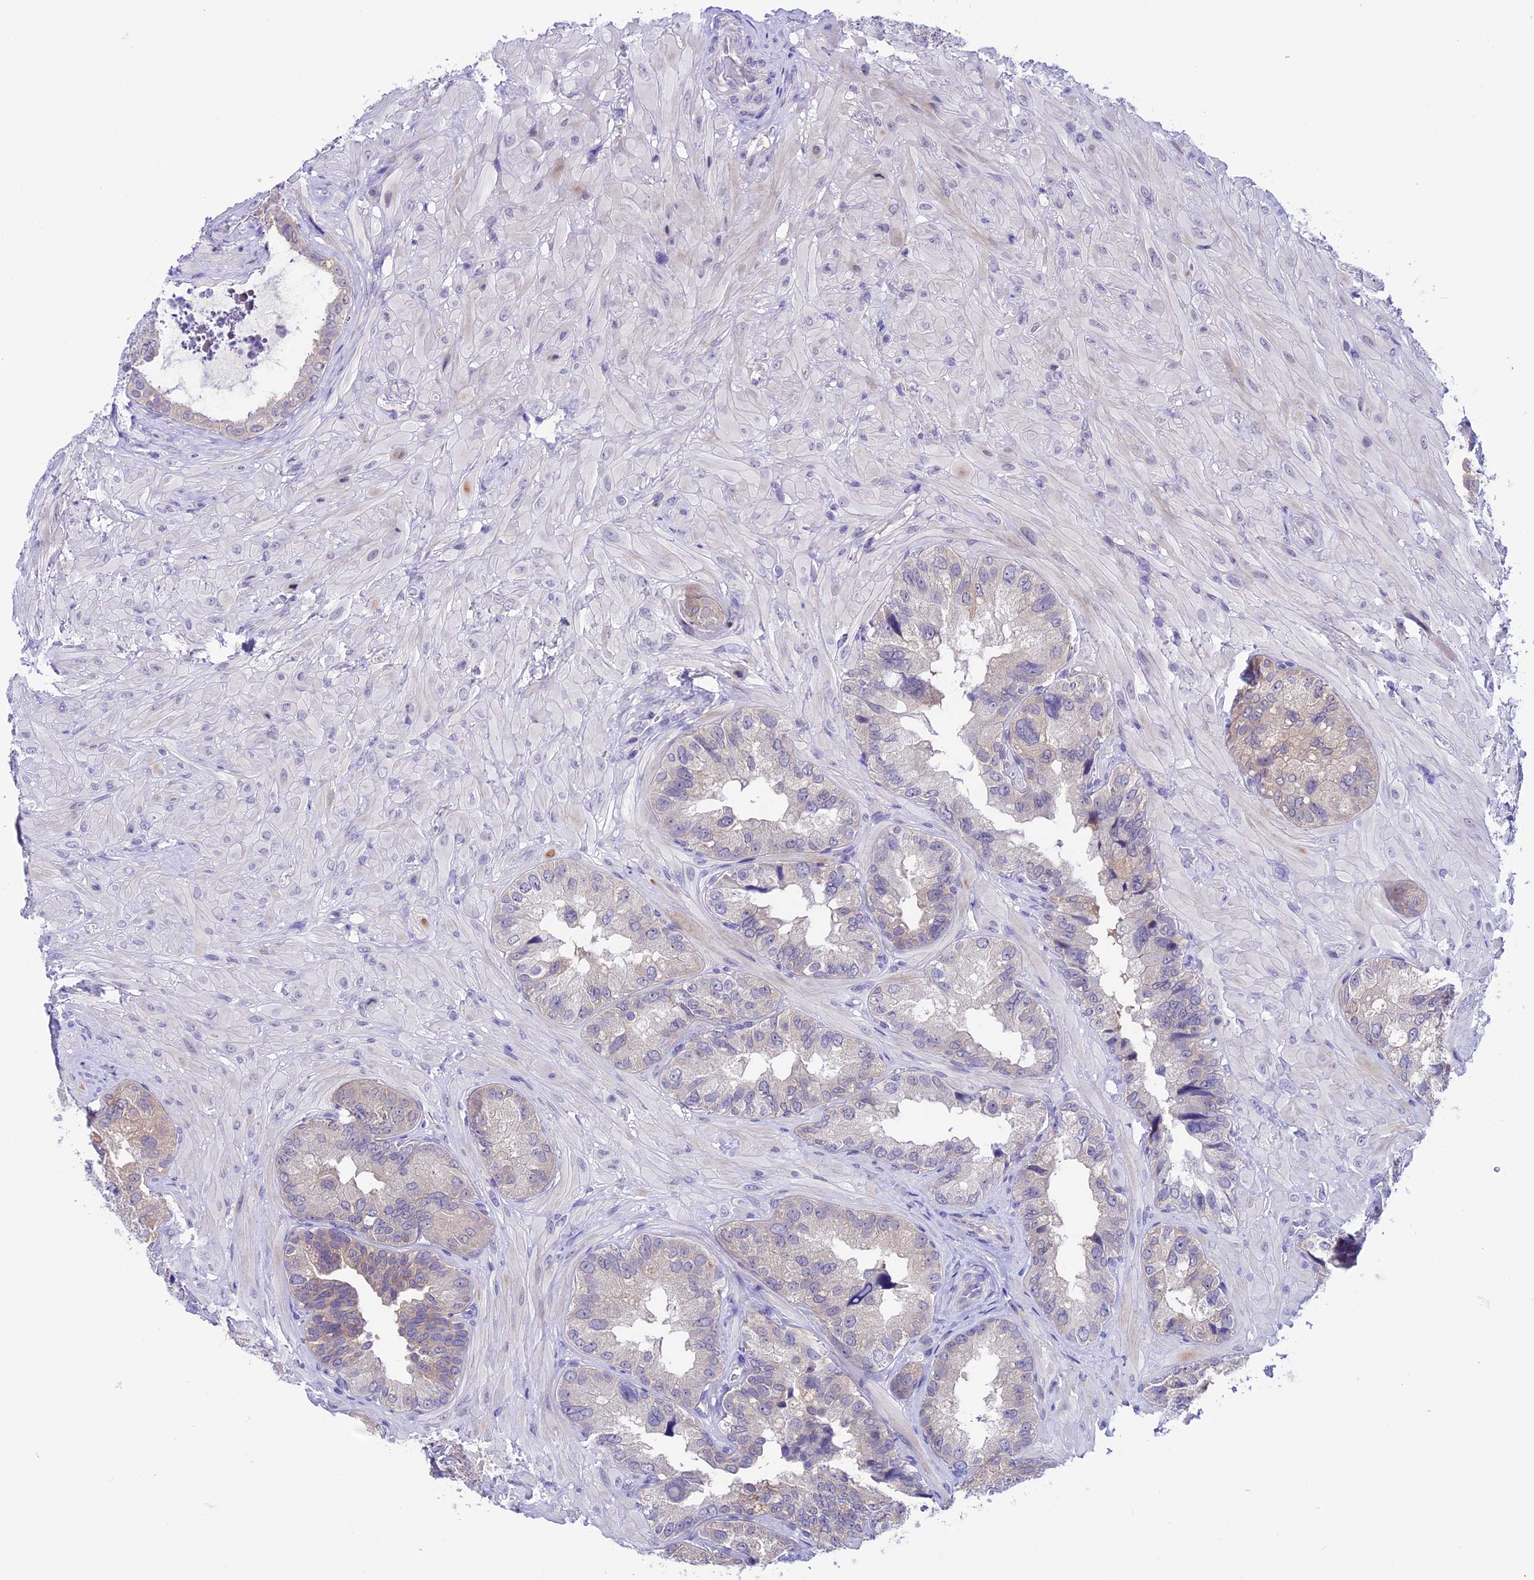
{"staining": {"intensity": "weak", "quantity": "<25%", "location": "cytoplasmic/membranous"}, "tissue": "seminal vesicle", "cell_type": "Glandular cells", "image_type": "normal", "snomed": [{"axis": "morphology", "description": "Normal tissue, NOS"}, {"axis": "topography", "description": "Seminal veicle"}, {"axis": "topography", "description": "Peripheral nerve tissue"}], "caption": "Histopathology image shows no significant protein expression in glandular cells of benign seminal vesicle.", "gene": "XKR7", "patient": {"sex": "male", "age": 67}}